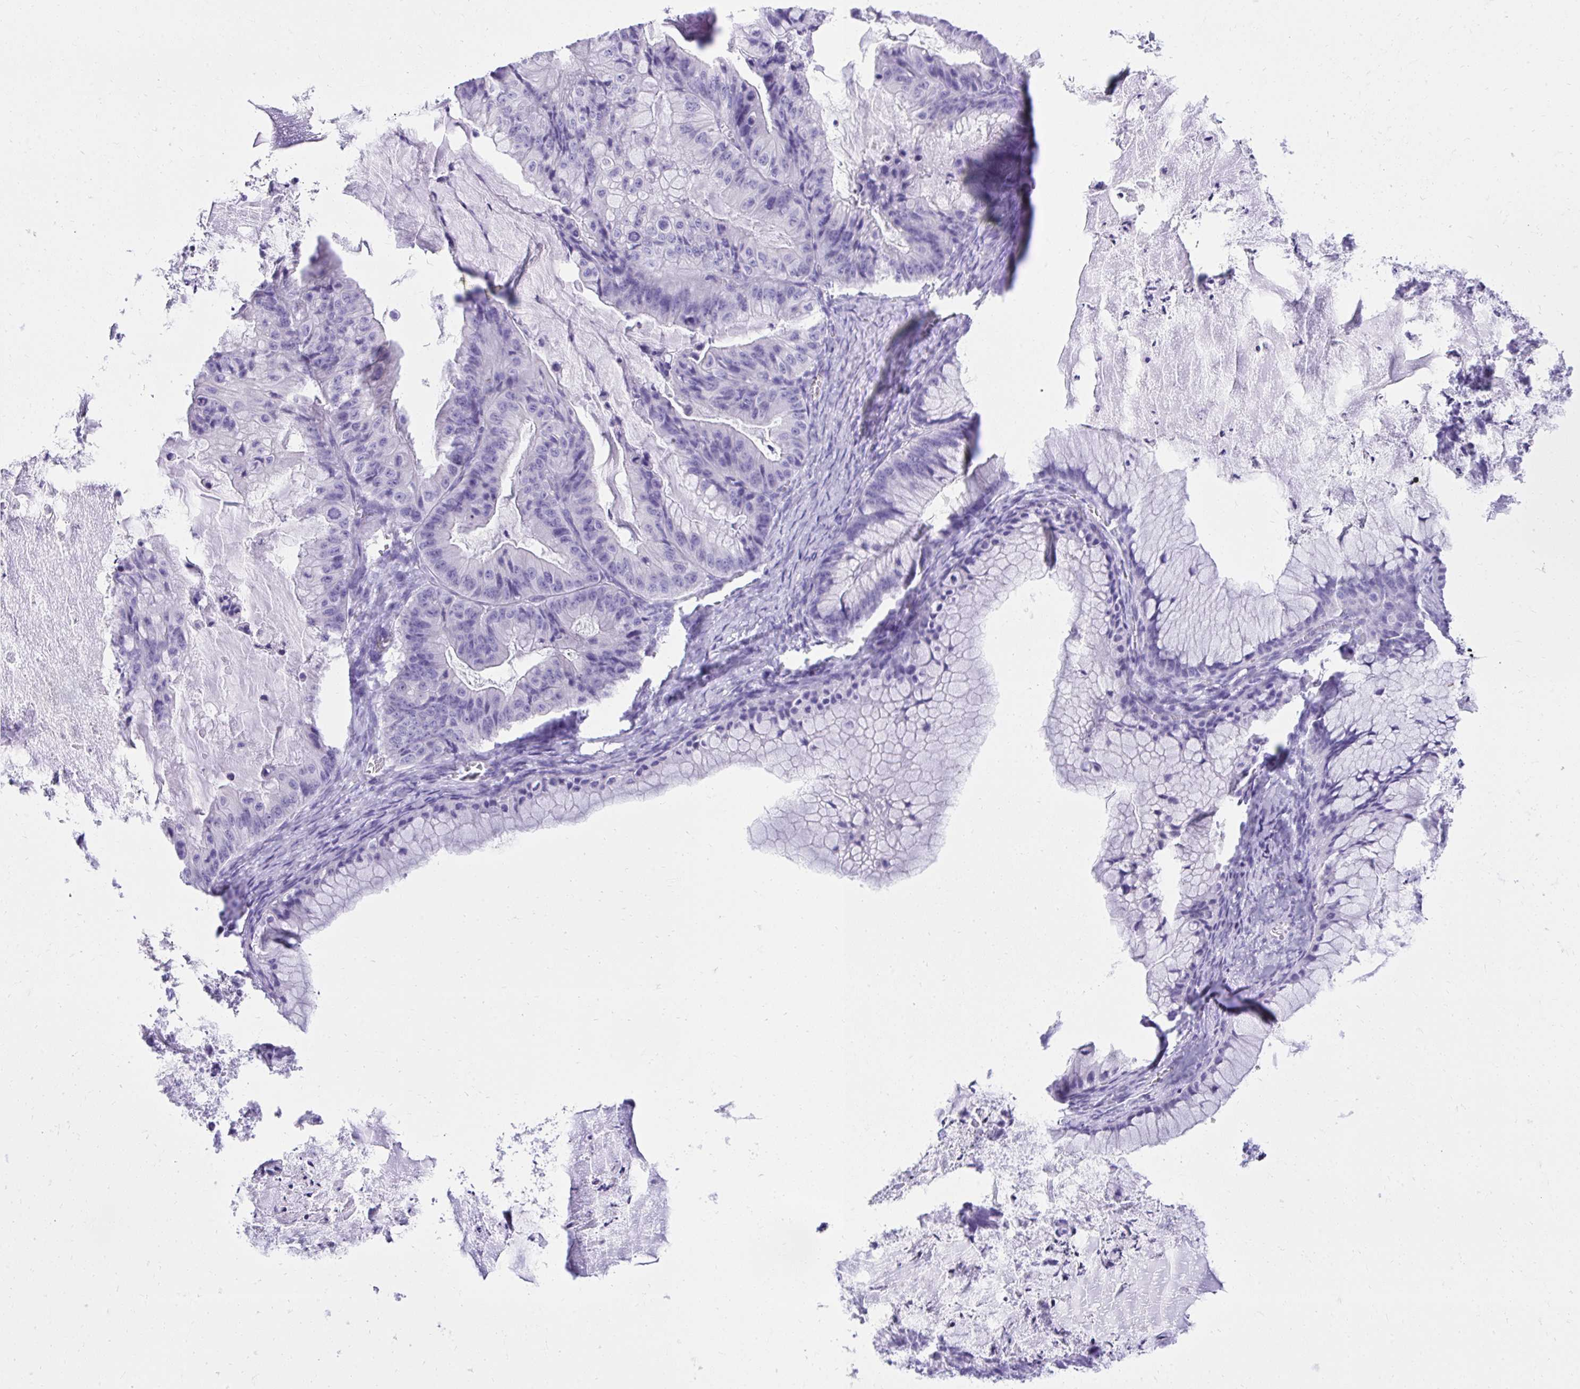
{"staining": {"intensity": "negative", "quantity": "none", "location": "none"}, "tissue": "ovarian cancer", "cell_type": "Tumor cells", "image_type": "cancer", "snomed": [{"axis": "morphology", "description": "Cystadenocarcinoma, mucinous, NOS"}, {"axis": "topography", "description": "Ovary"}], "caption": "Immunohistochemical staining of ovarian cancer reveals no significant expression in tumor cells.", "gene": "KCNN4", "patient": {"sex": "female", "age": 72}}